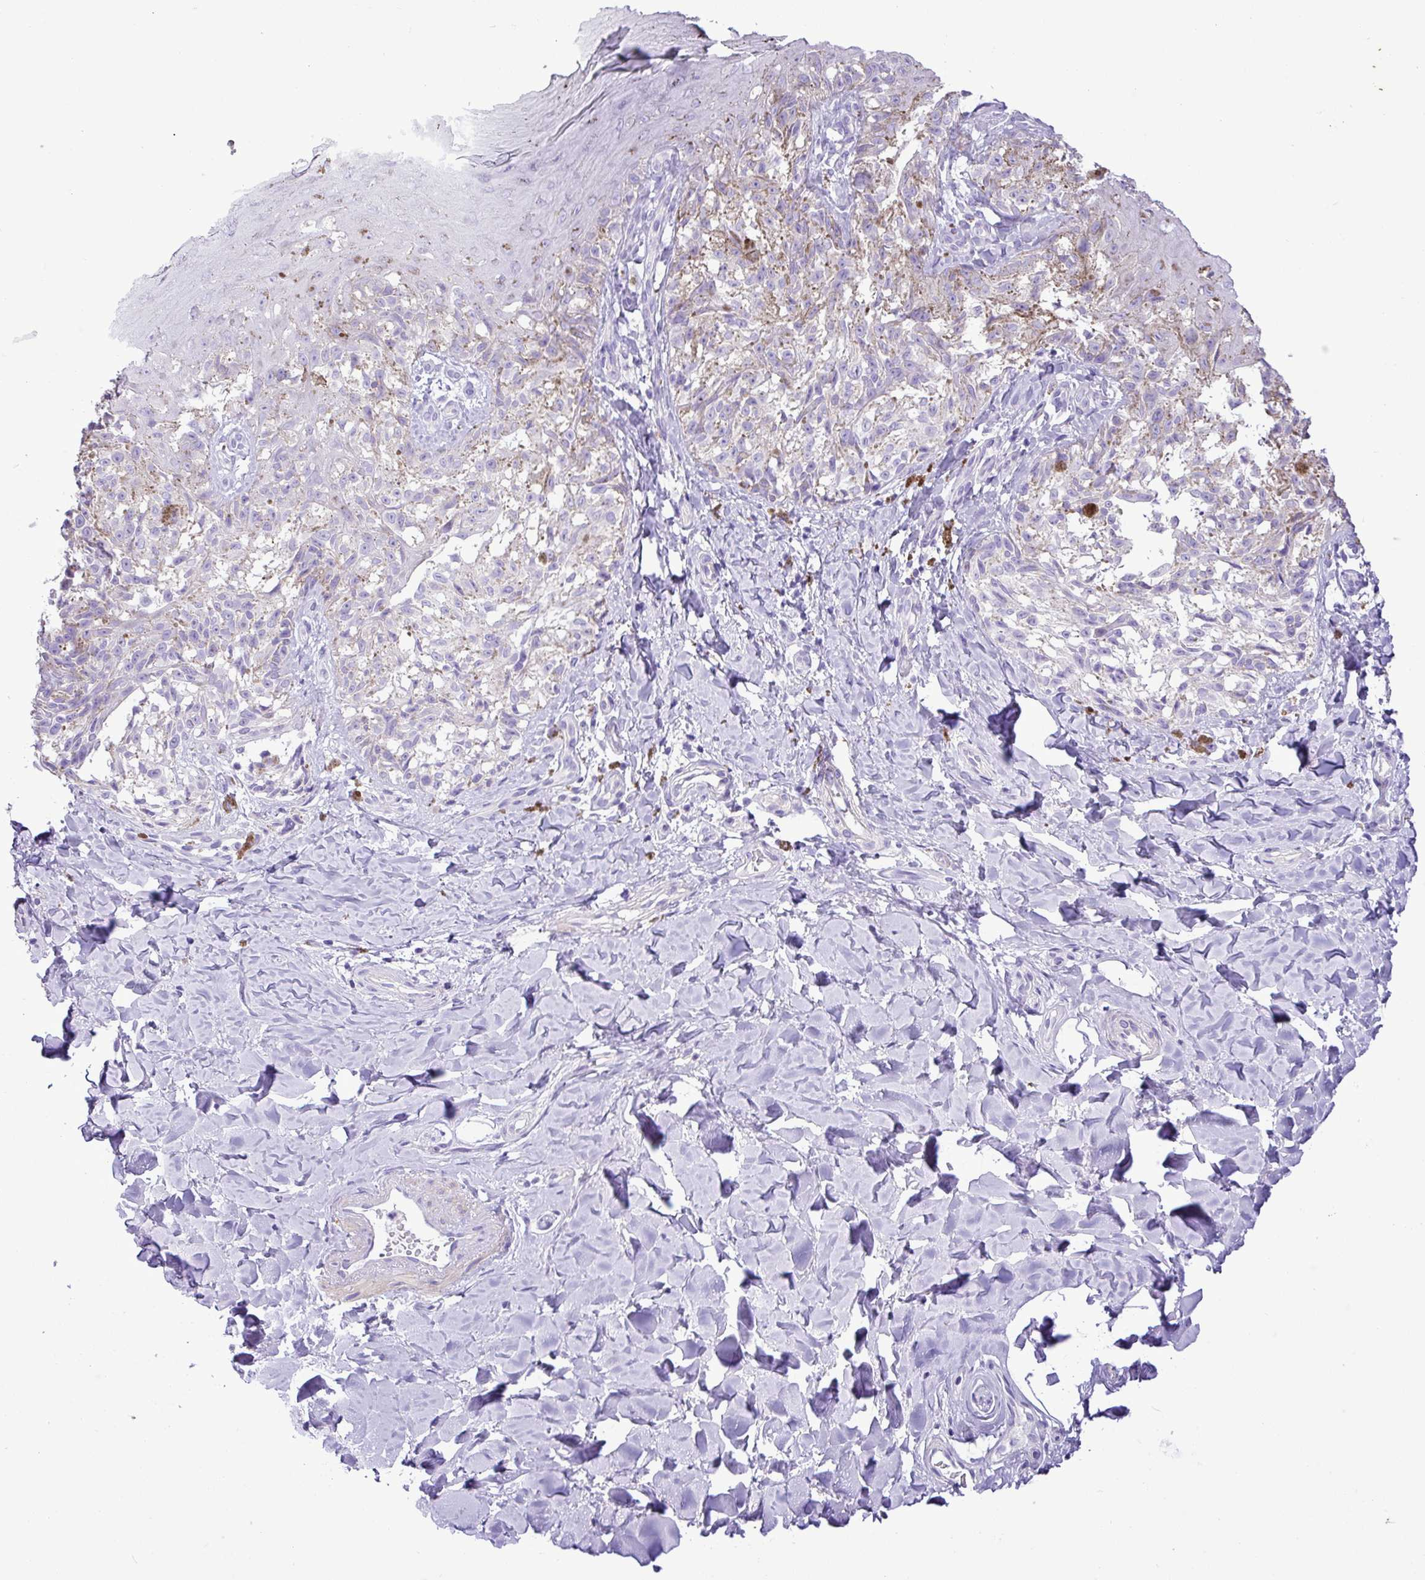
{"staining": {"intensity": "negative", "quantity": "none", "location": "none"}, "tissue": "melanoma", "cell_type": "Tumor cells", "image_type": "cancer", "snomed": [{"axis": "morphology", "description": "Malignant melanoma, NOS"}, {"axis": "topography", "description": "Skin"}], "caption": "This is a image of immunohistochemistry staining of malignant melanoma, which shows no expression in tumor cells.", "gene": "ZNF334", "patient": {"sex": "female", "age": 65}}